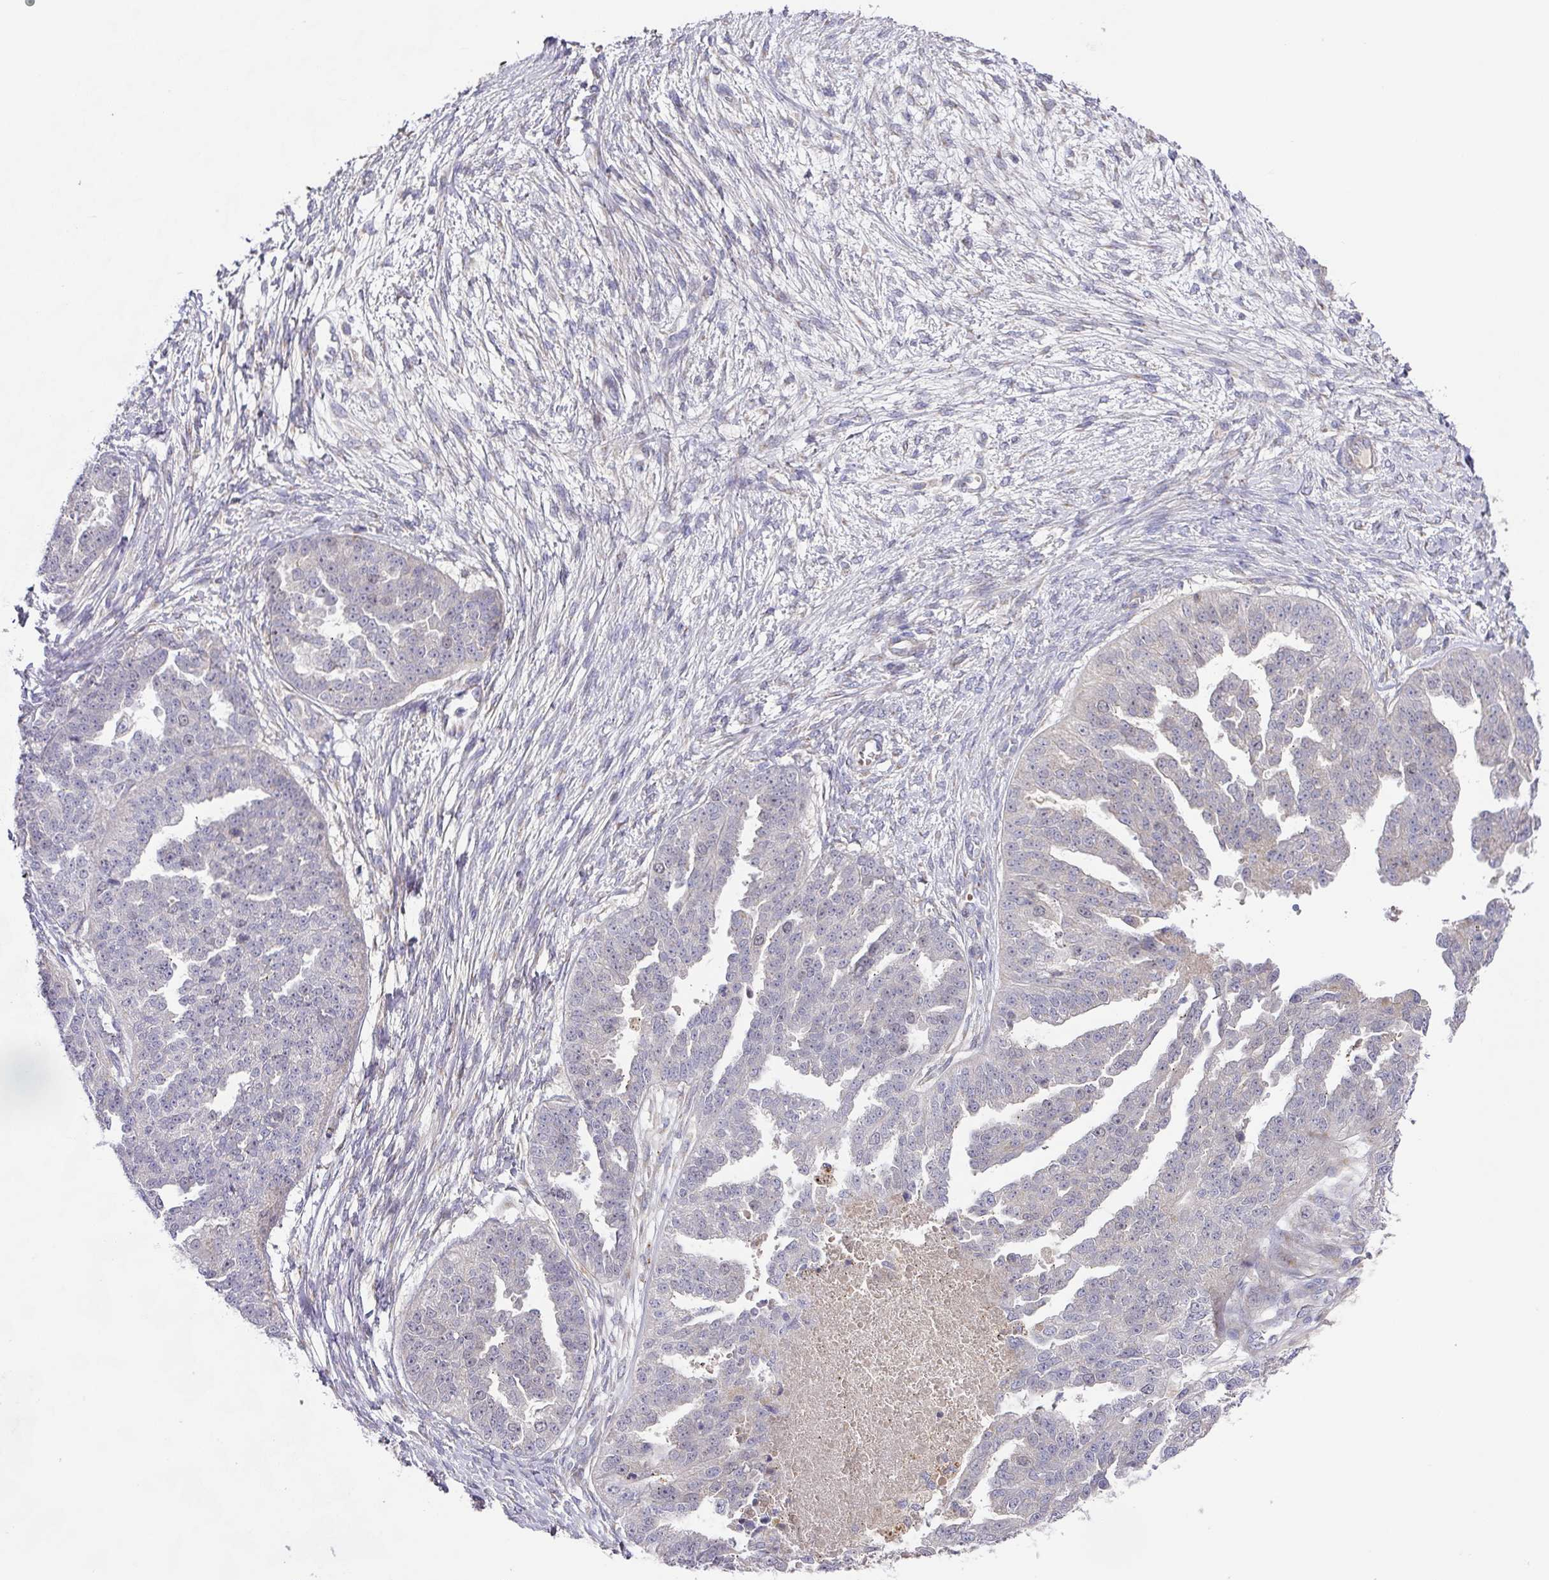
{"staining": {"intensity": "negative", "quantity": "none", "location": "none"}, "tissue": "ovarian cancer", "cell_type": "Tumor cells", "image_type": "cancer", "snomed": [{"axis": "morphology", "description": "Cystadenocarcinoma, serous, NOS"}, {"axis": "topography", "description": "Ovary"}], "caption": "Tumor cells are negative for brown protein staining in ovarian cancer.", "gene": "TARM1", "patient": {"sex": "female", "age": 58}}